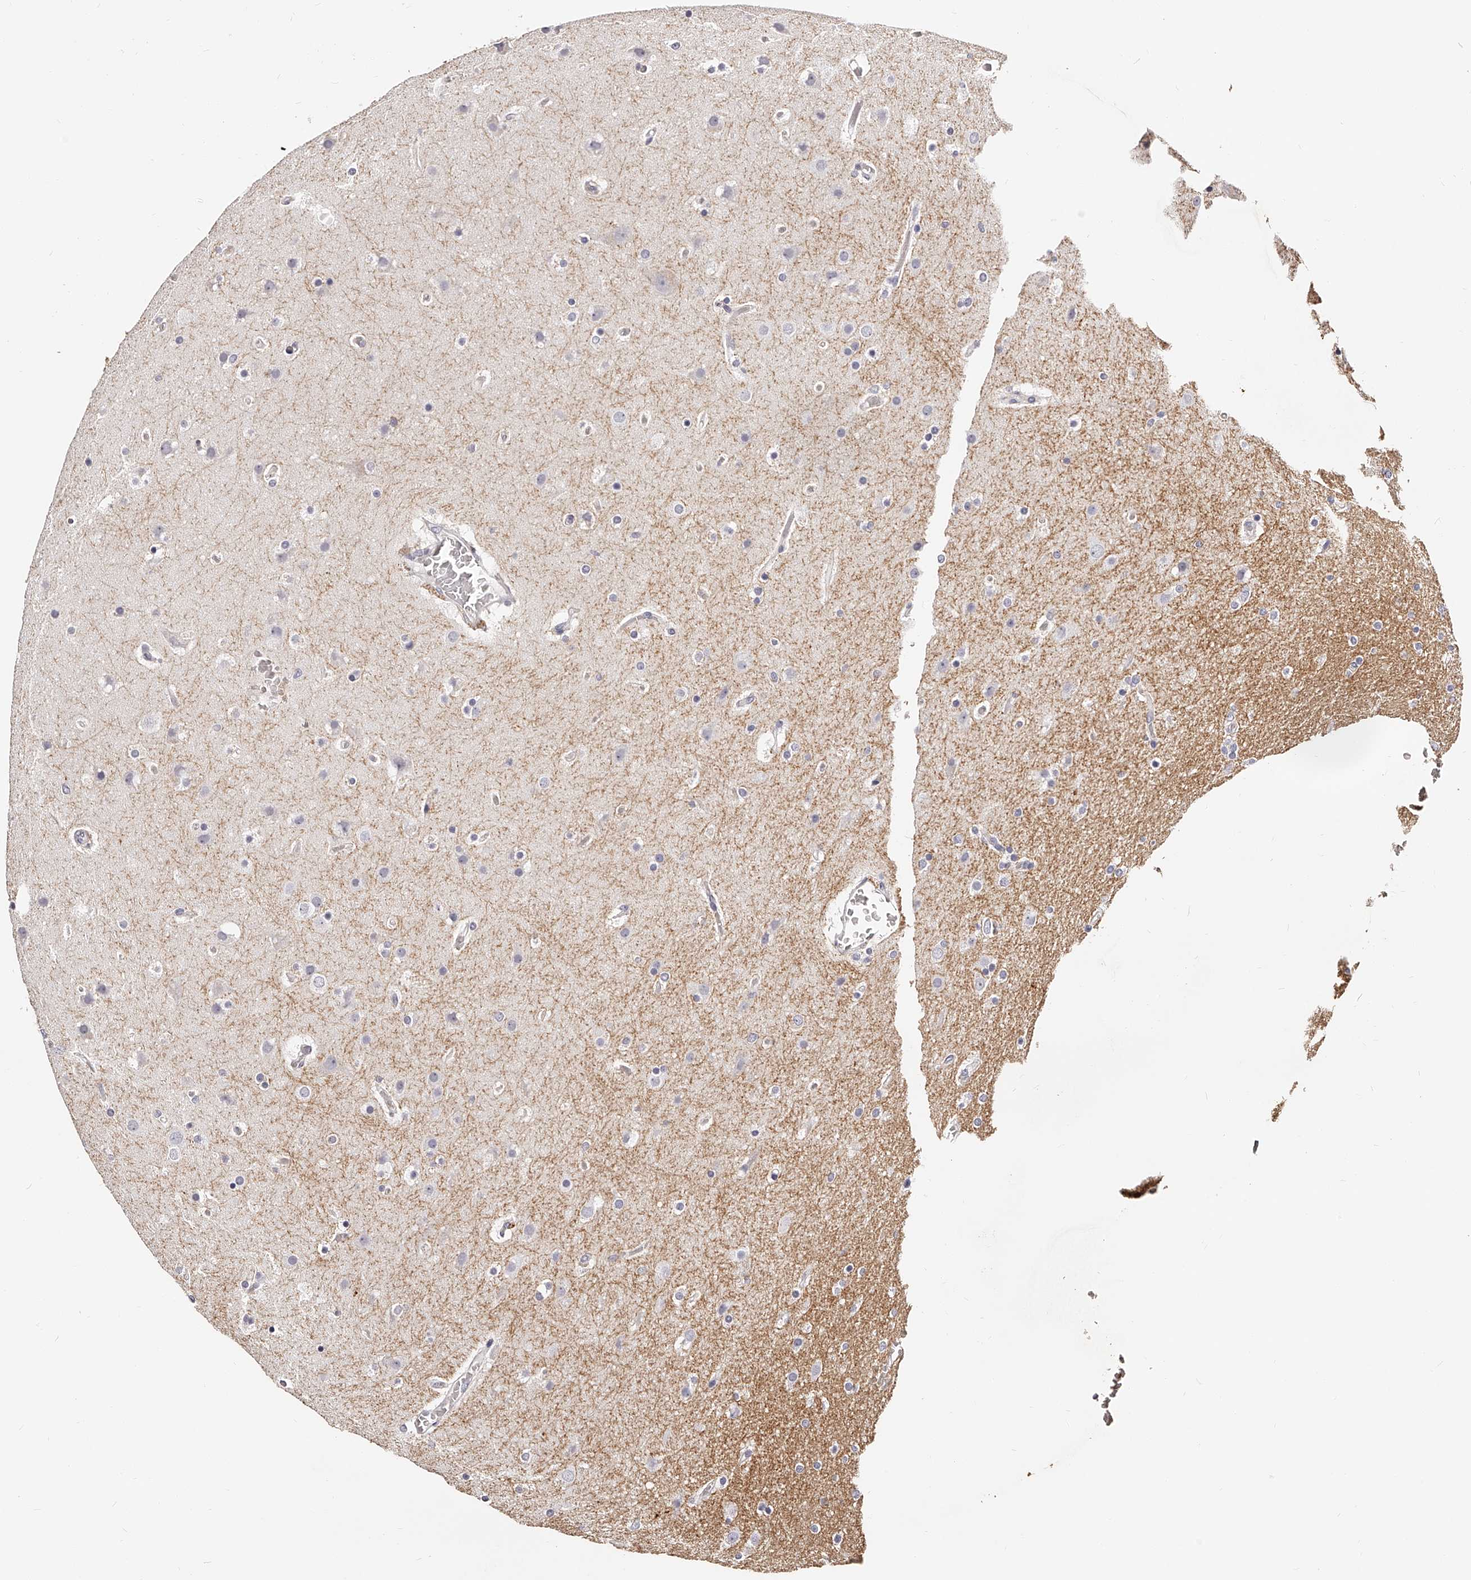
{"staining": {"intensity": "negative", "quantity": "none", "location": "none"}, "tissue": "glioma", "cell_type": "Tumor cells", "image_type": "cancer", "snomed": [{"axis": "morphology", "description": "Glioma, malignant, High grade"}, {"axis": "topography", "description": "Cerebral cortex"}], "caption": "A high-resolution micrograph shows IHC staining of malignant glioma (high-grade), which displays no significant expression in tumor cells. (Brightfield microscopy of DAB immunohistochemistry (IHC) at high magnification).", "gene": "CD82", "patient": {"sex": "female", "age": 36}}